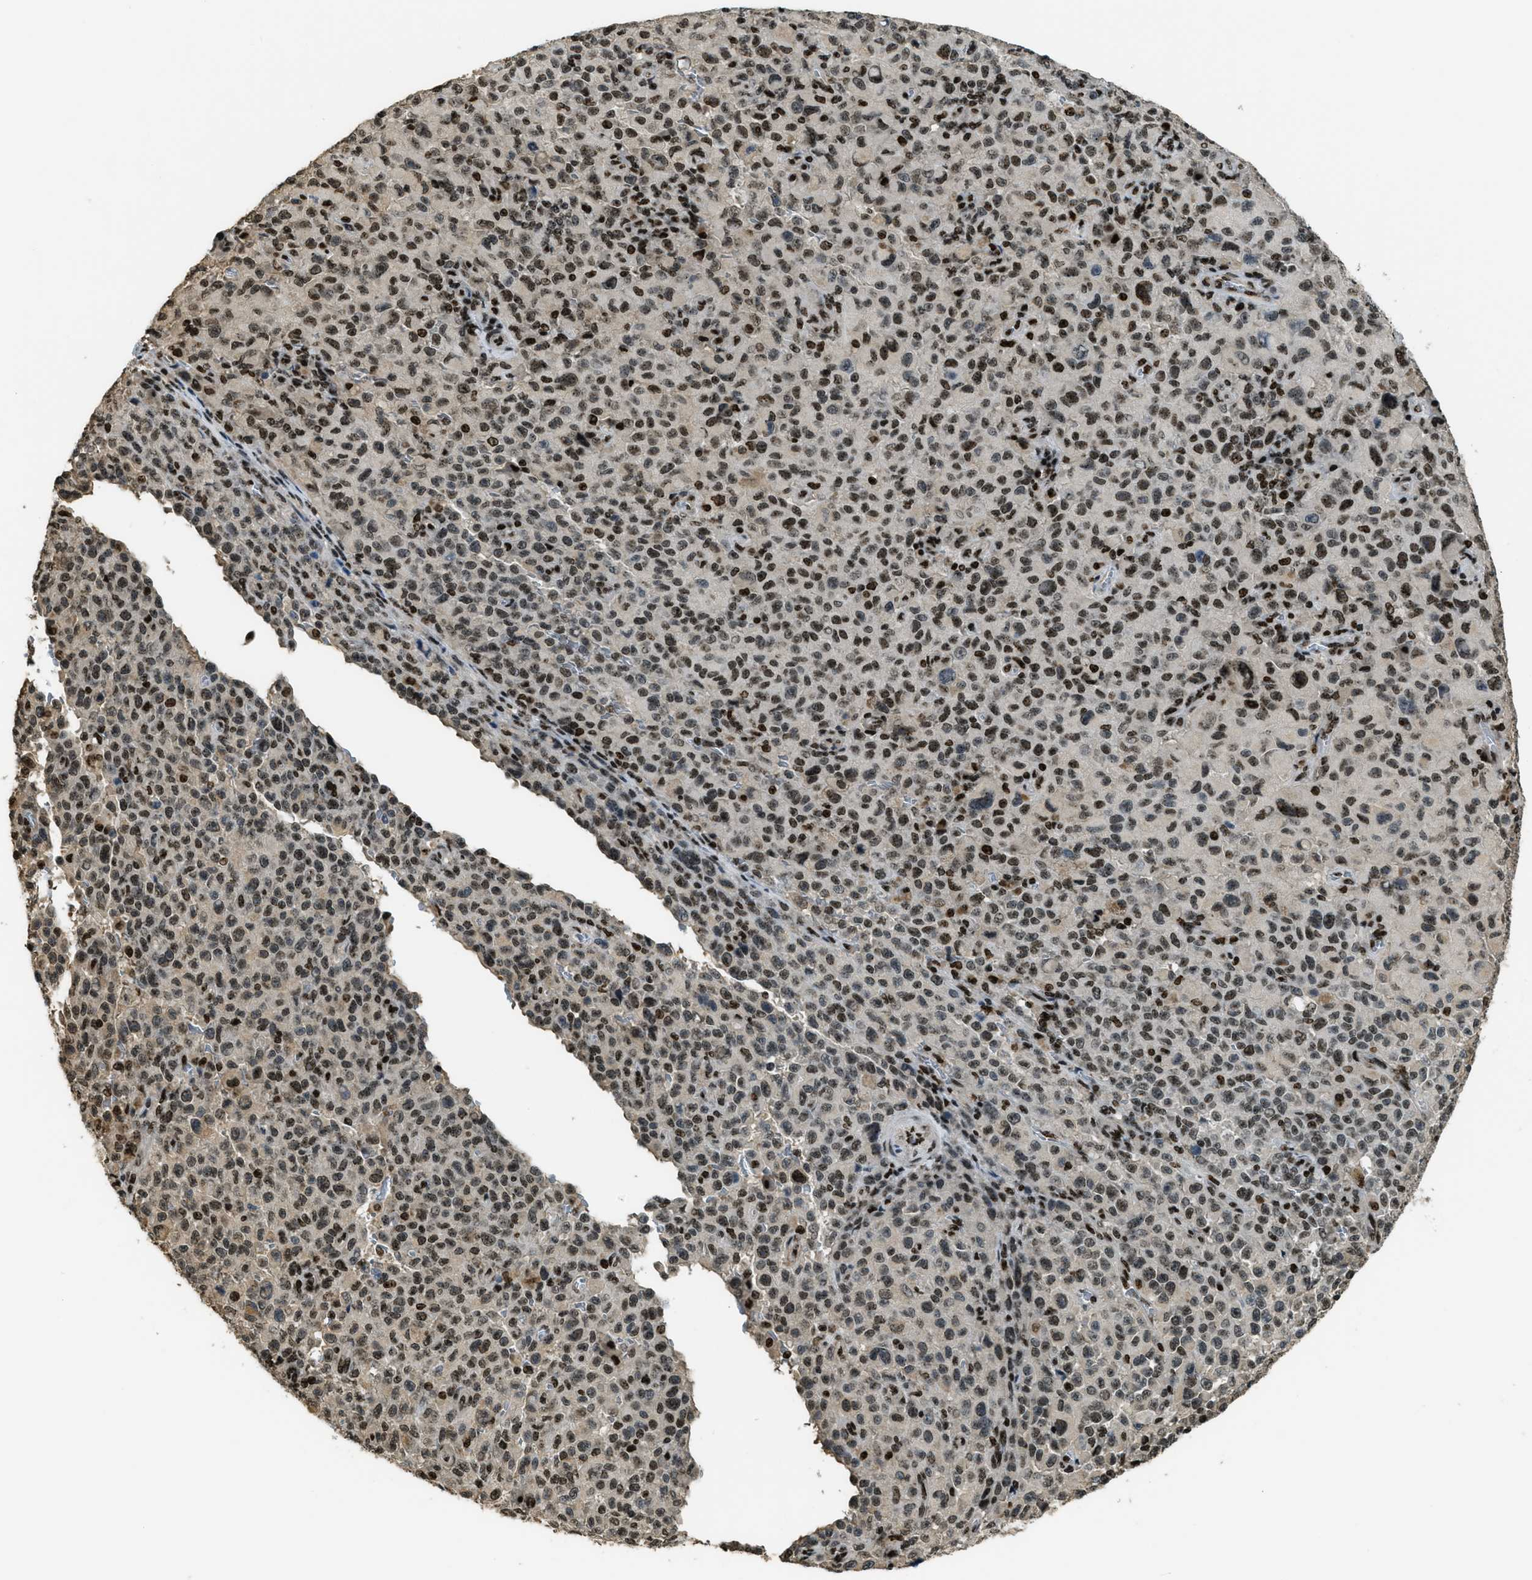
{"staining": {"intensity": "strong", "quantity": ">75%", "location": "nuclear"}, "tissue": "melanoma", "cell_type": "Tumor cells", "image_type": "cancer", "snomed": [{"axis": "morphology", "description": "Malignant melanoma, NOS"}, {"axis": "topography", "description": "Skin"}], "caption": "Immunohistochemistry (IHC) photomicrograph of human melanoma stained for a protein (brown), which demonstrates high levels of strong nuclear expression in approximately >75% of tumor cells.", "gene": "SP100", "patient": {"sex": "female", "age": 82}}